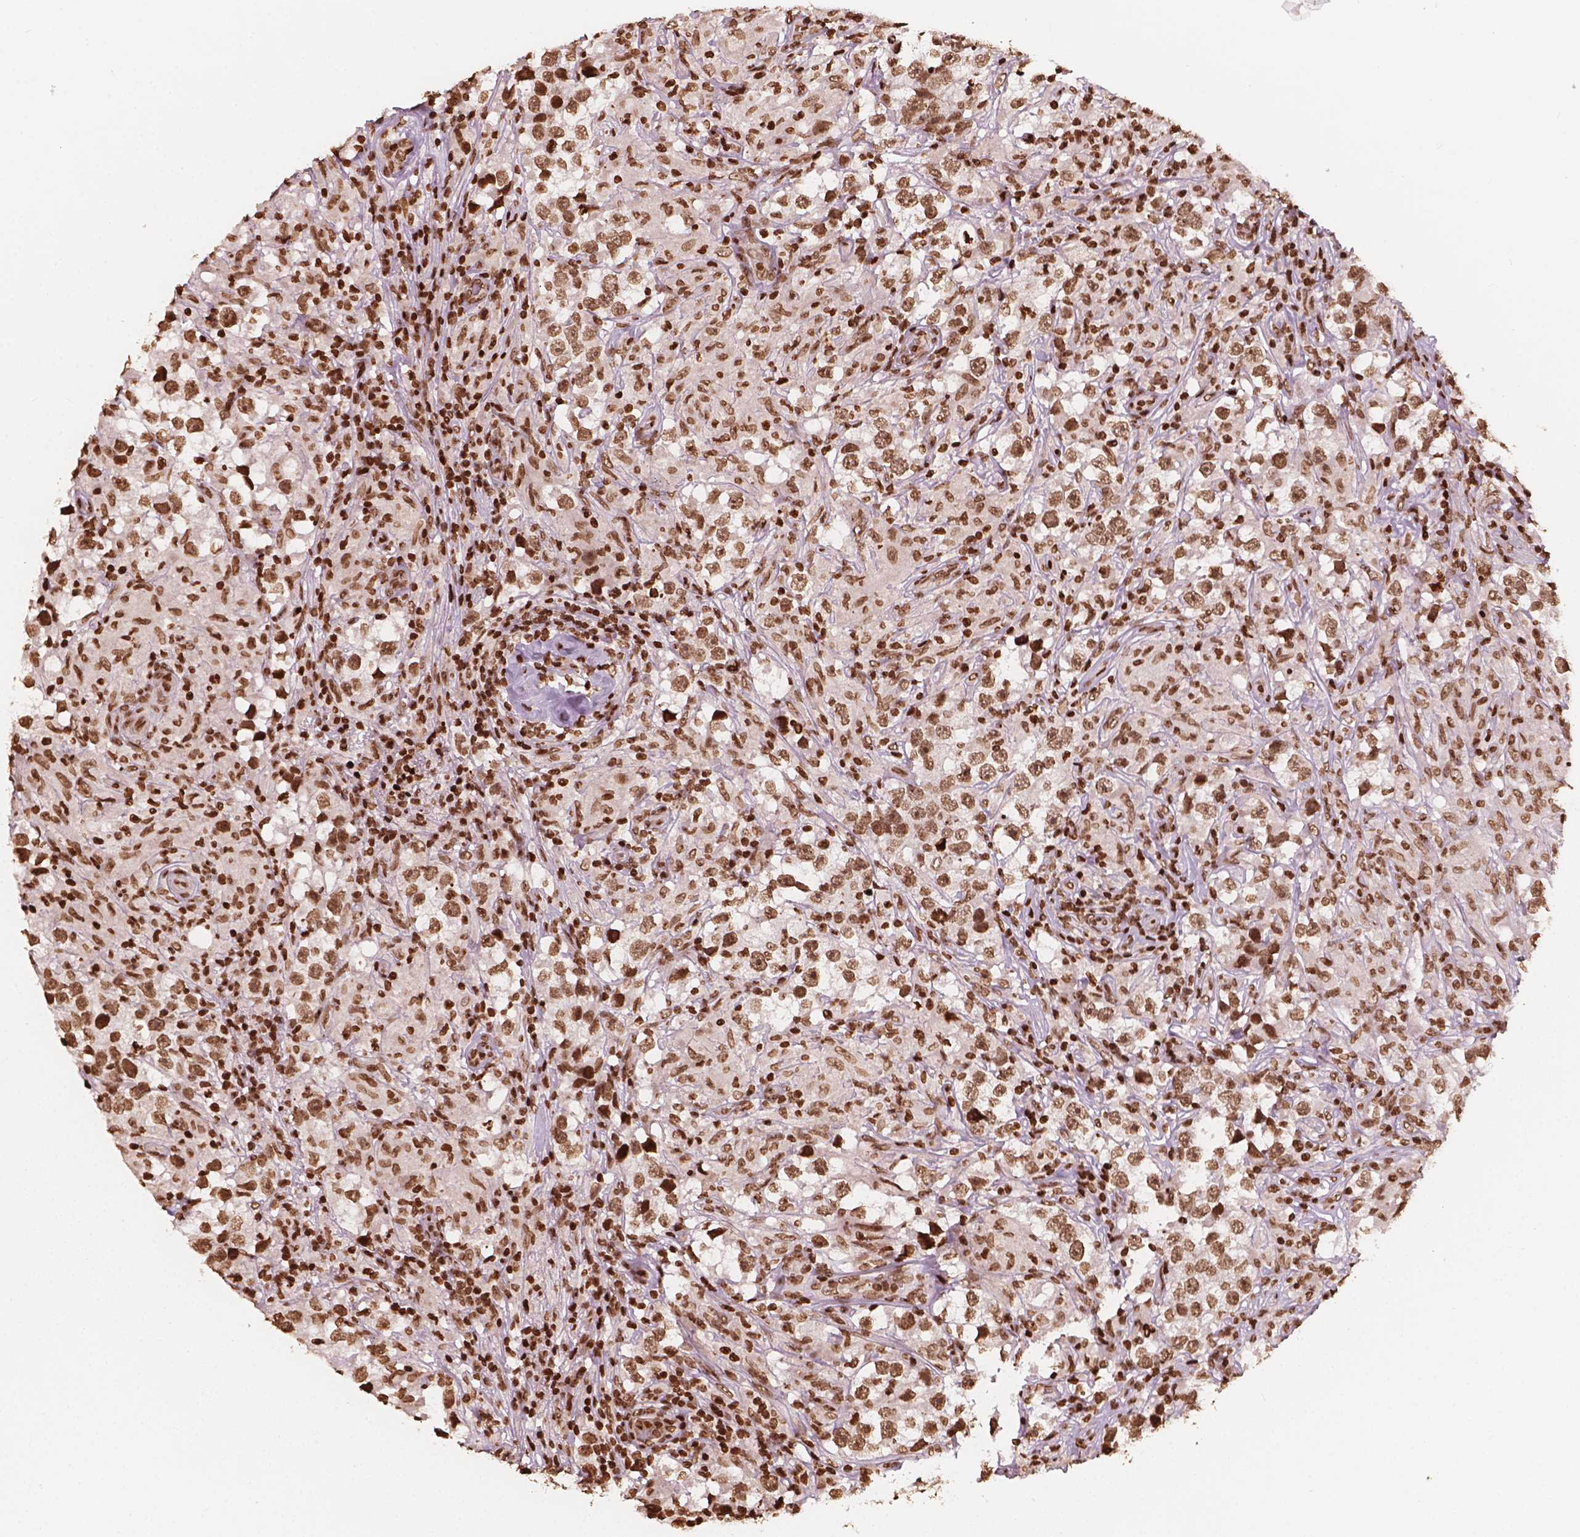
{"staining": {"intensity": "moderate", "quantity": ">75%", "location": "nuclear"}, "tissue": "testis cancer", "cell_type": "Tumor cells", "image_type": "cancer", "snomed": [{"axis": "morphology", "description": "Seminoma, NOS"}, {"axis": "topography", "description": "Testis"}], "caption": "The image exhibits staining of testis cancer (seminoma), revealing moderate nuclear protein positivity (brown color) within tumor cells.", "gene": "H3C7", "patient": {"sex": "male", "age": 46}}